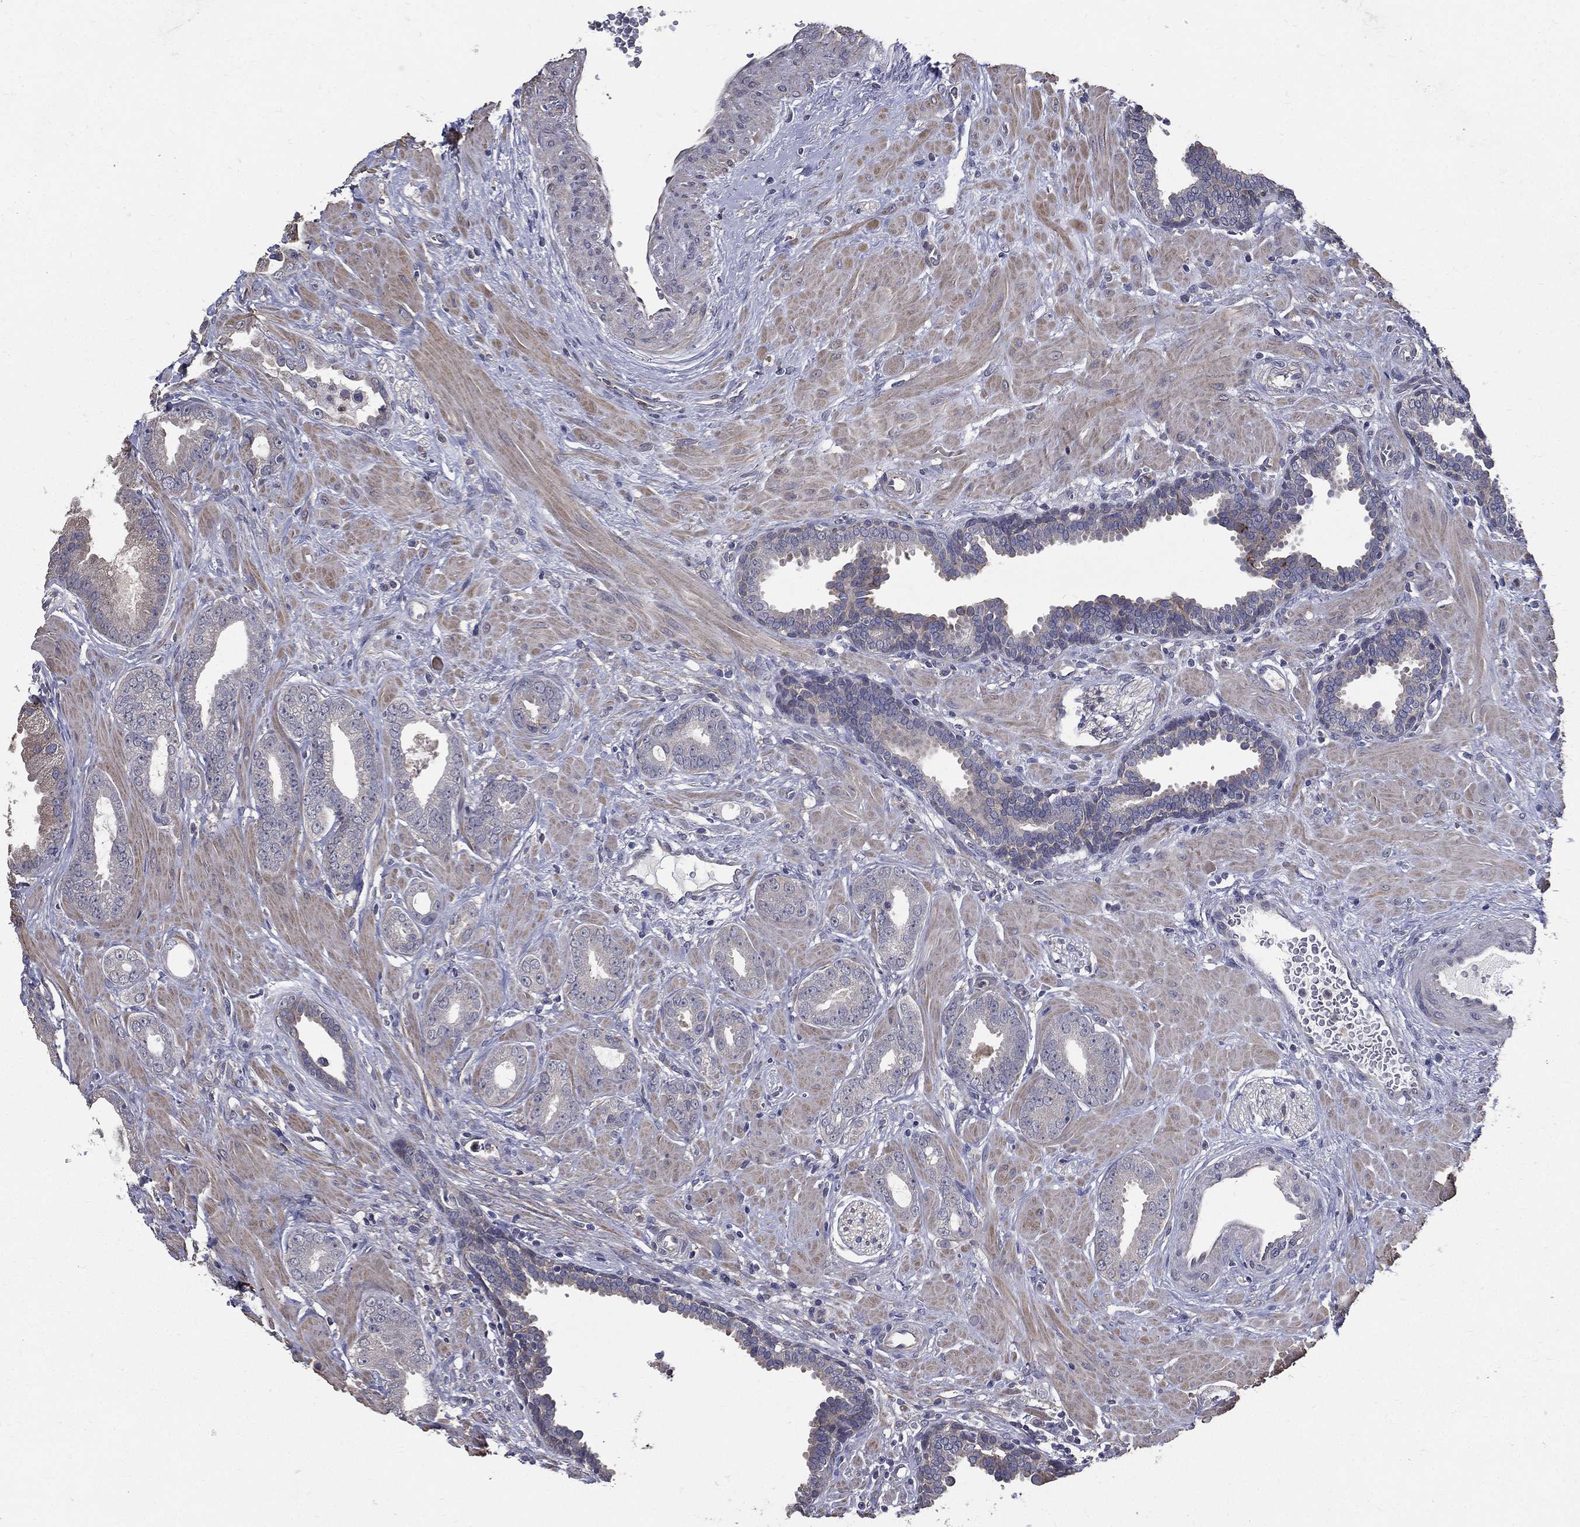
{"staining": {"intensity": "negative", "quantity": "none", "location": "none"}, "tissue": "prostate cancer", "cell_type": "Tumor cells", "image_type": "cancer", "snomed": [{"axis": "morphology", "description": "Adenocarcinoma, Low grade"}, {"axis": "topography", "description": "Prostate"}], "caption": "Adenocarcinoma (low-grade) (prostate) was stained to show a protein in brown. There is no significant positivity in tumor cells.", "gene": "SERPINB2", "patient": {"sex": "male", "age": 68}}